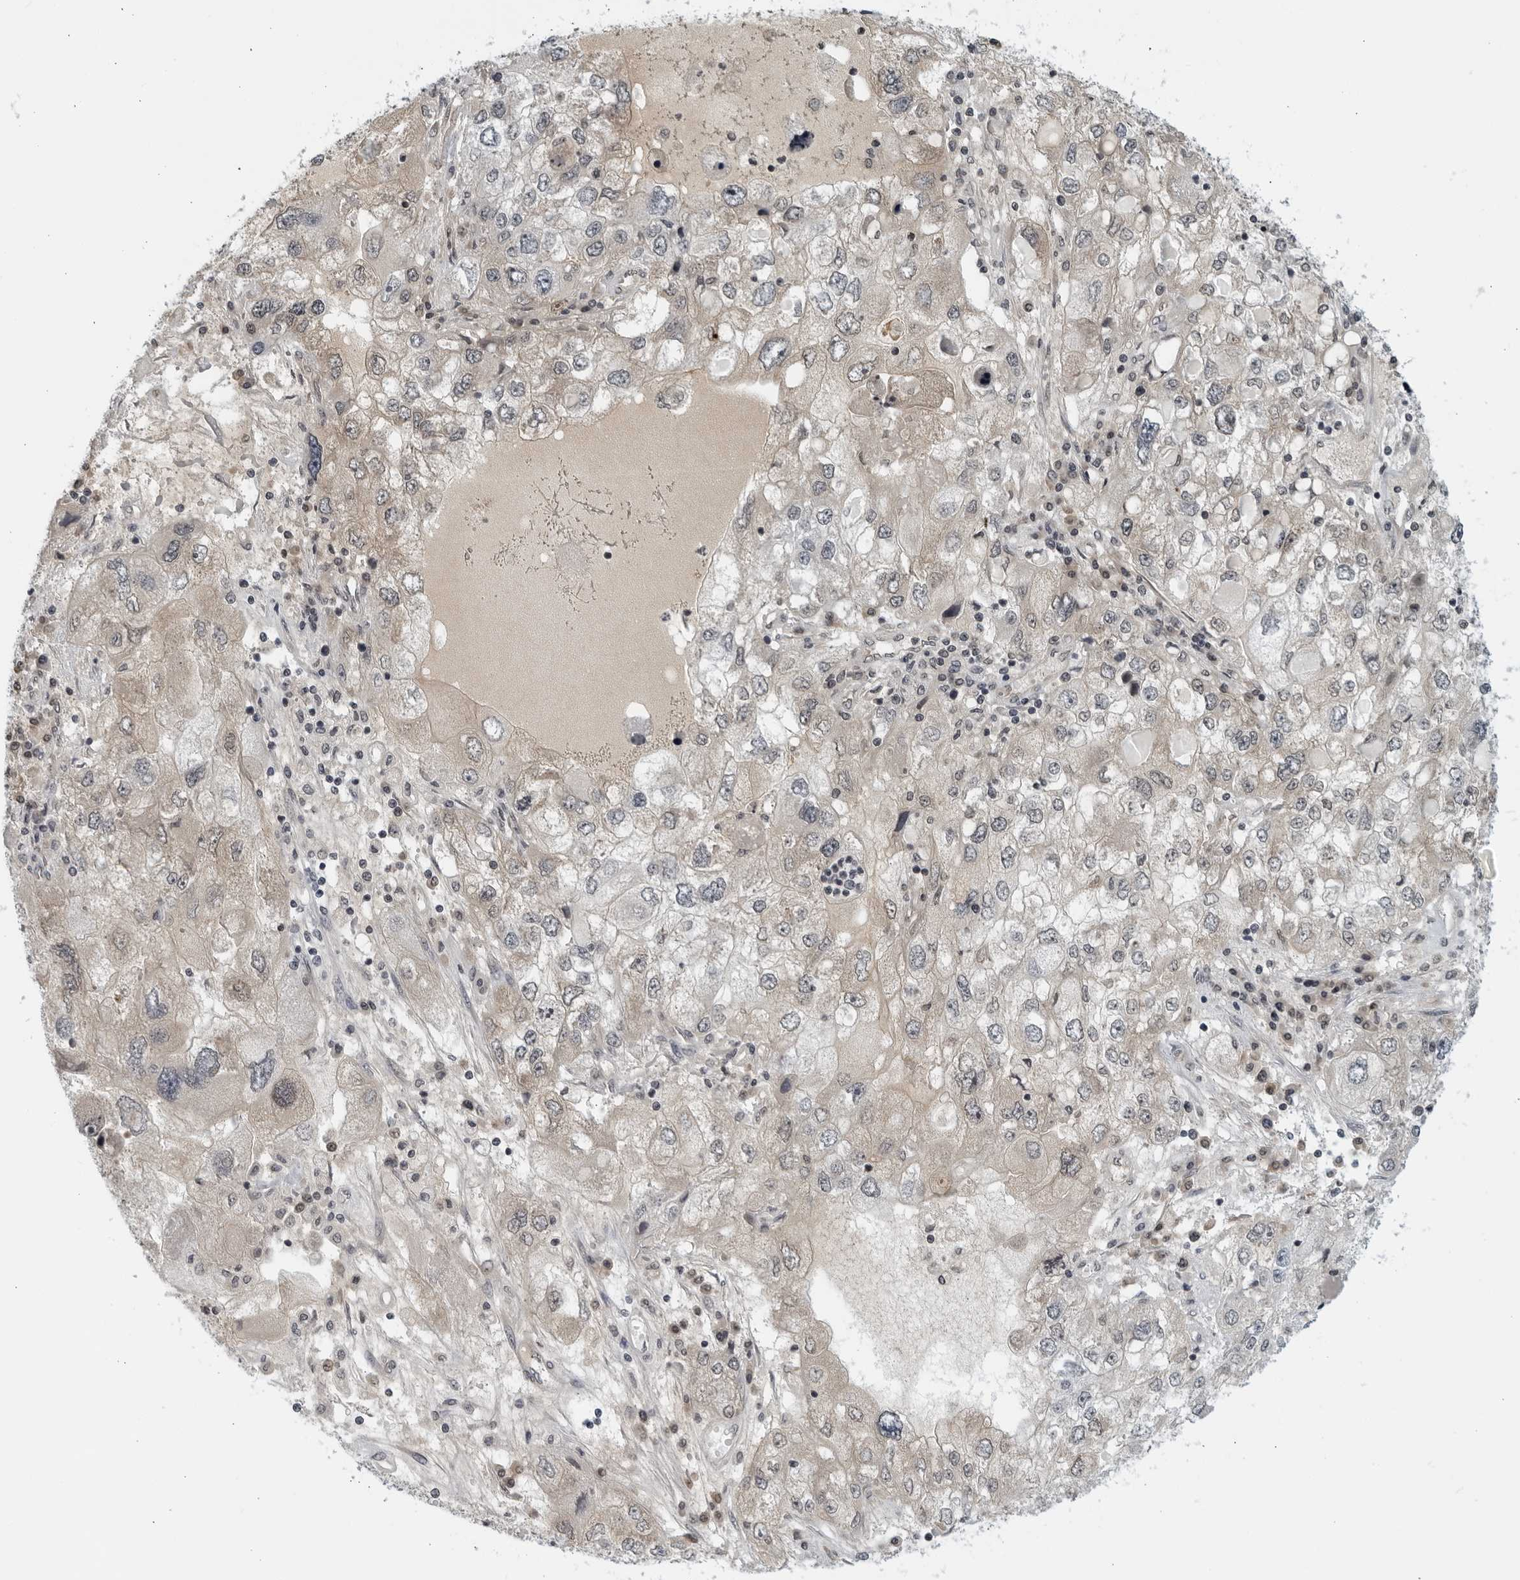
{"staining": {"intensity": "weak", "quantity": "<25%", "location": "nuclear"}, "tissue": "endometrial cancer", "cell_type": "Tumor cells", "image_type": "cancer", "snomed": [{"axis": "morphology", "description": "Adenocarcinoma, NOS"}, {"axis": "topography", "description": "Endometrium"}], "caption": "Immunohistochemistry of endometrial cancer exhibits no positivity in tumor cells. Nuclei are stained in blue.", "gene": "RC3H1", "patient": {"sex": "female", "age": 49}}